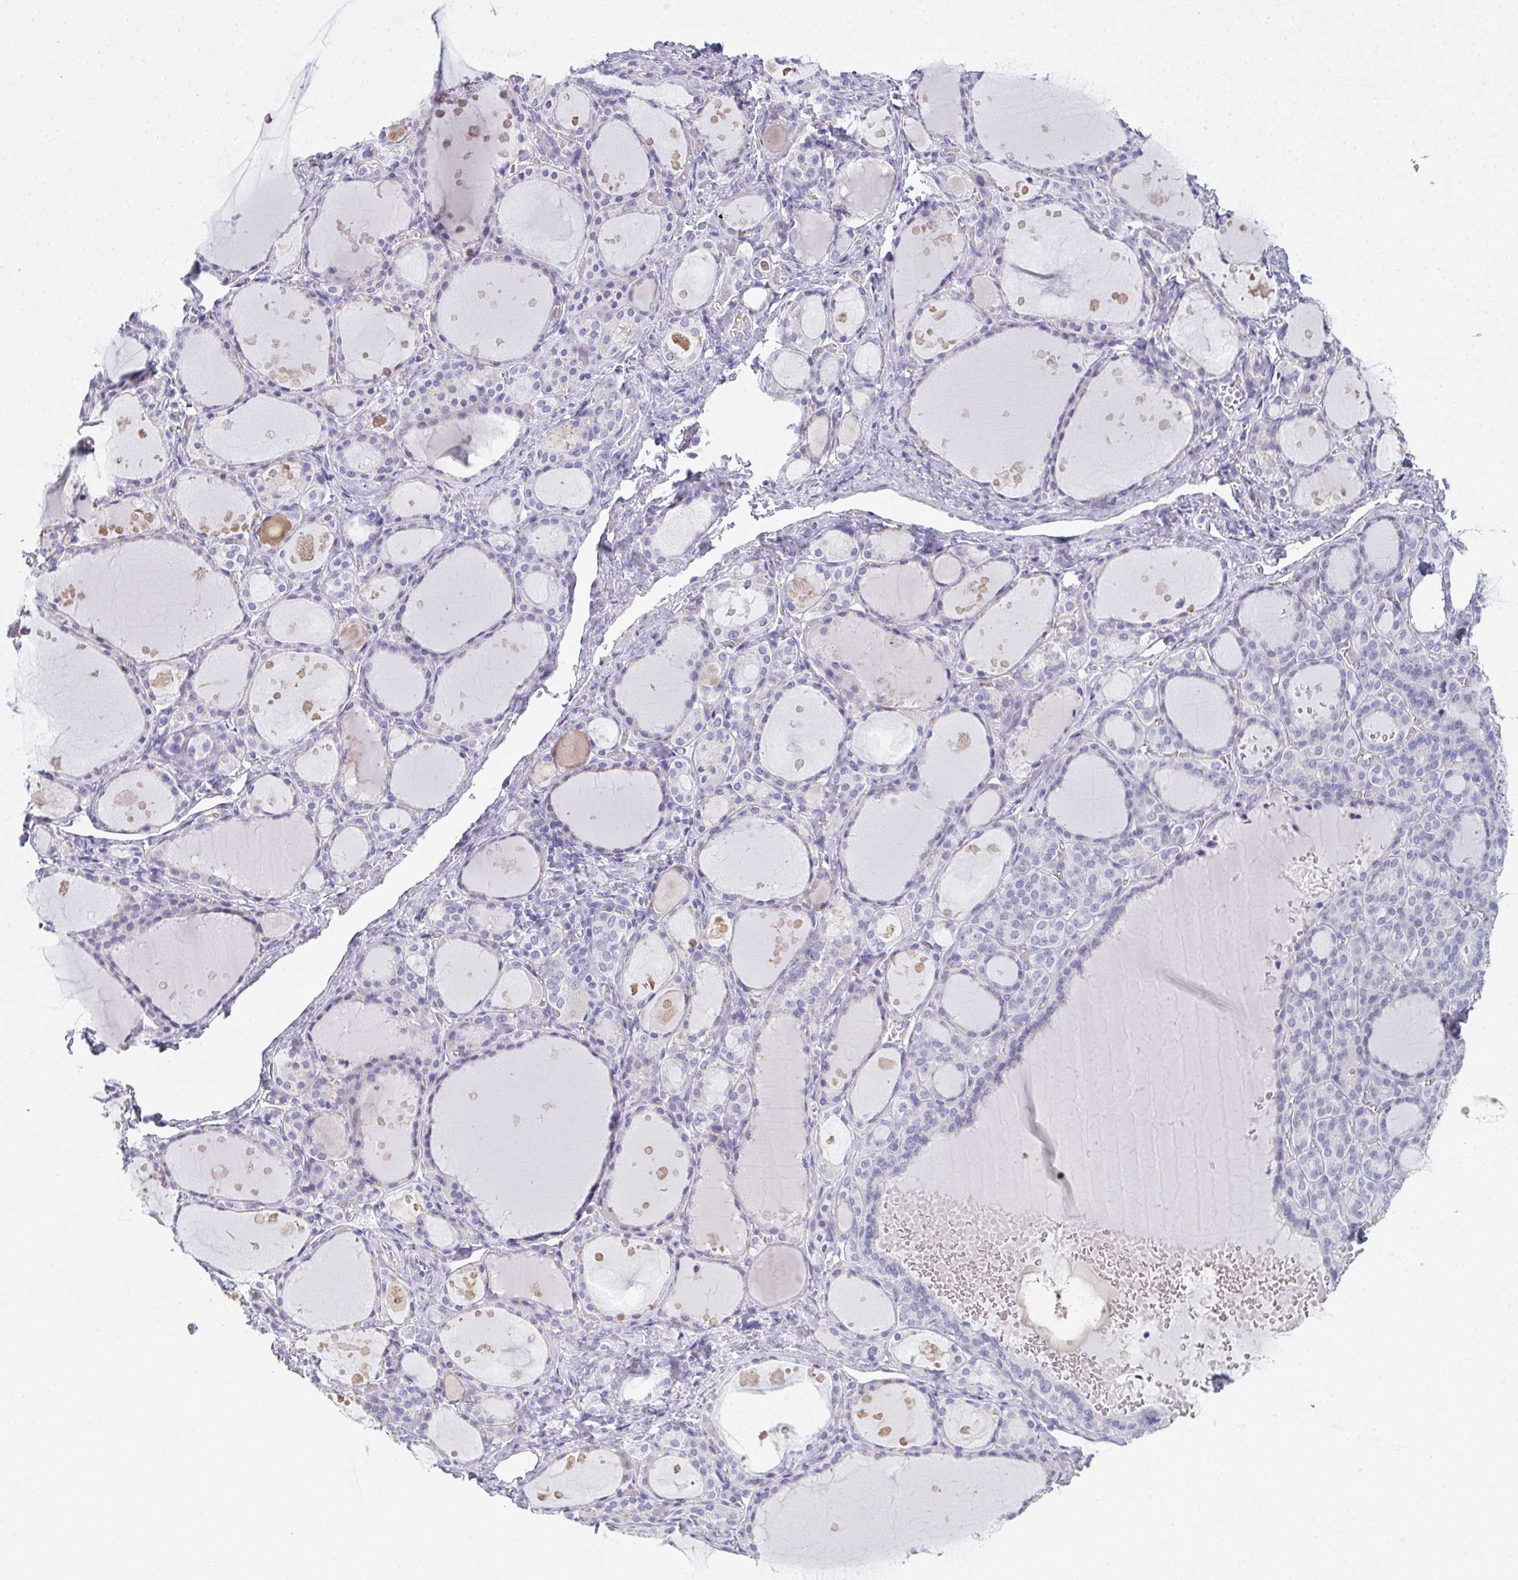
{"staining": {"intensity": "negative", "quantity": "none", "location": "none"}, "tissue": "thyroid gland", "cell_type": "Glandular cells", "image_type": "normal", "snomed": [{"axis": "morphology", "description": "Normal tissue, NOS"}, {"axis": "topography", "description": "Thyroid gland"}], "caption": "Immunohistochemistry (IHC) of normal human thyroid gland exhibits no staining in glandular cells. Brightfield microscopy of immunohistochemistry (IHC) stained with DAB (brown) and hematoxylin (blue), captured at high magnification.", "gene": "SLC36A2", "patient": {"sex": "male", "age": 68}}